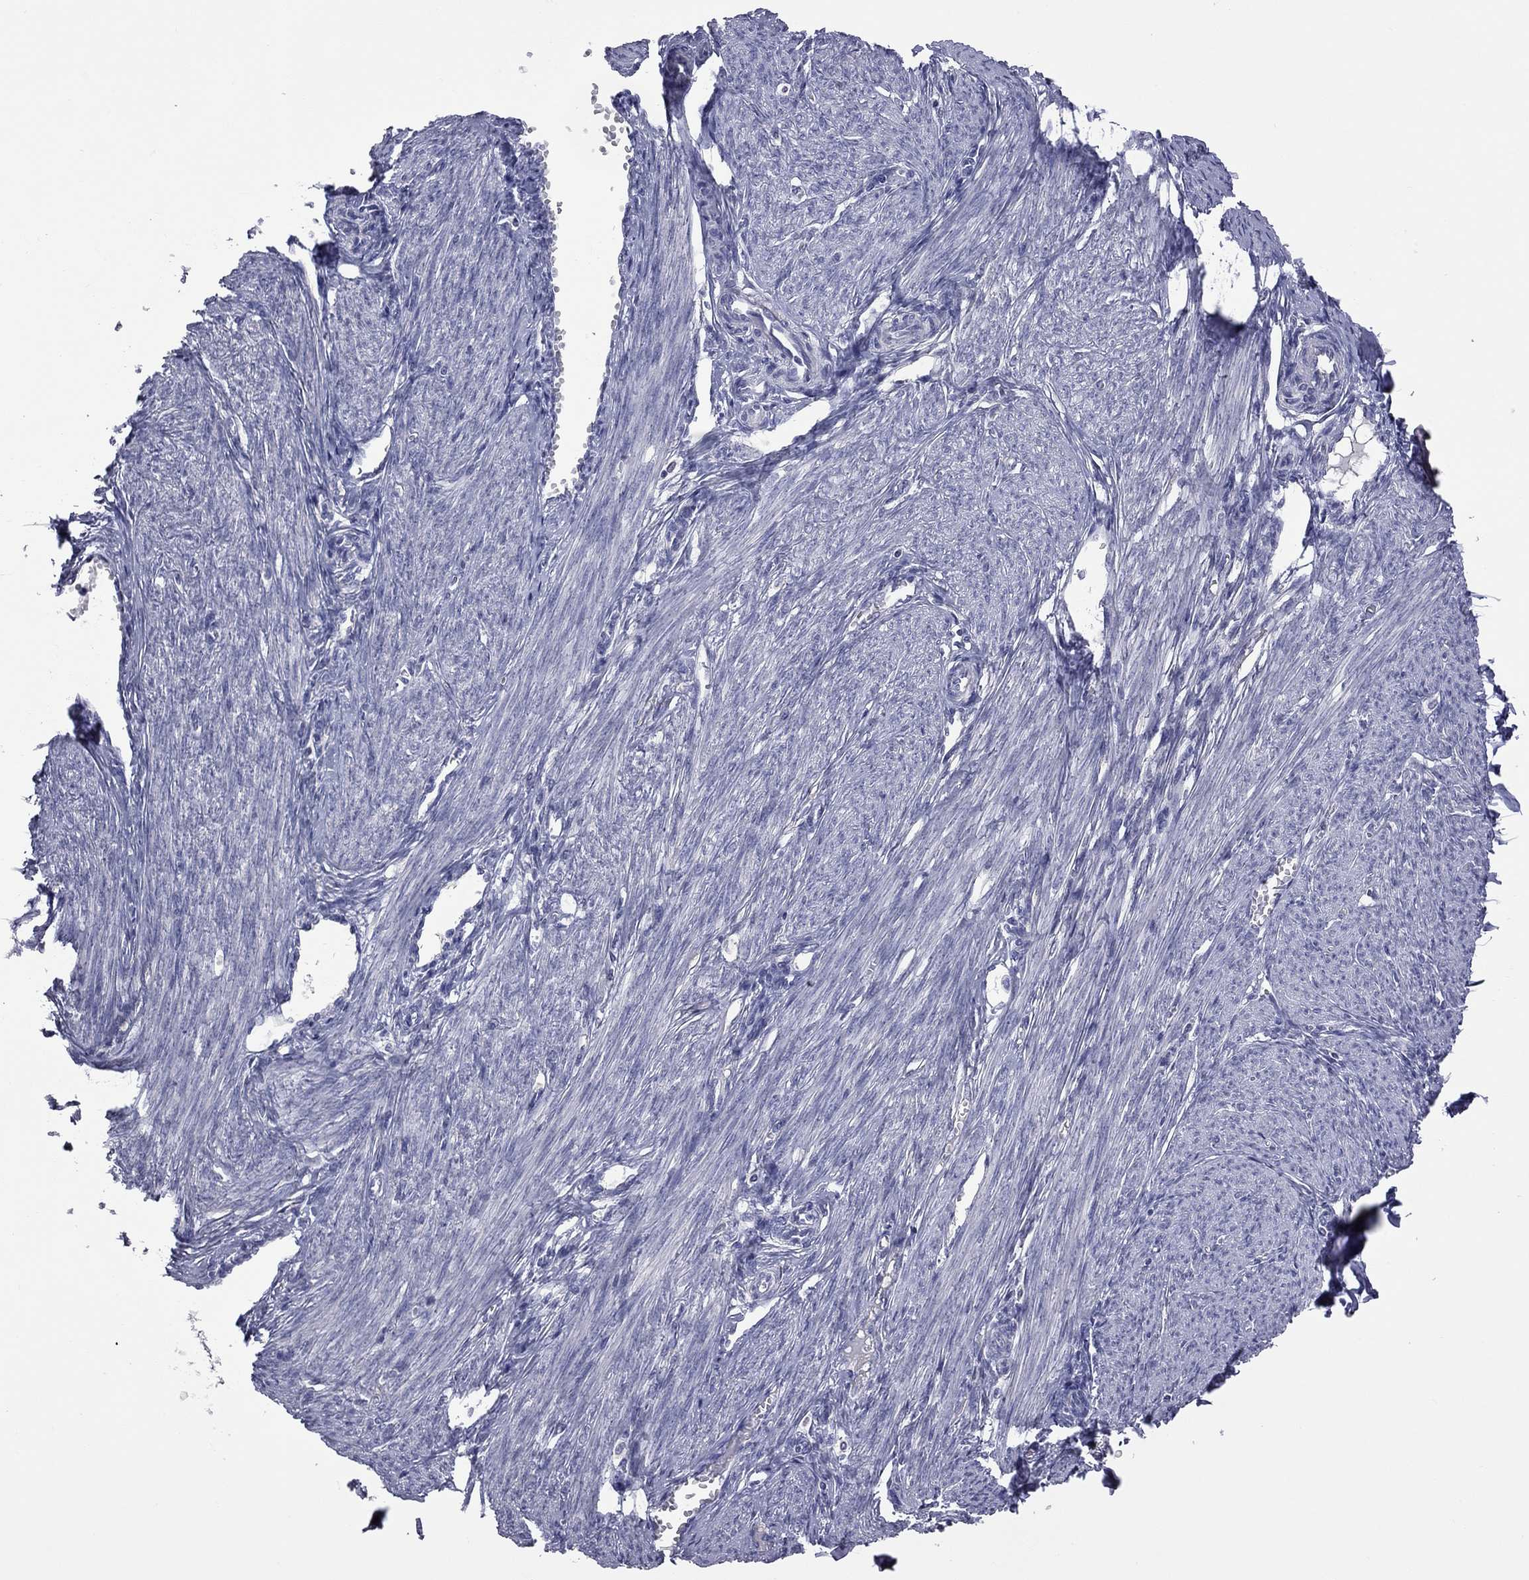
{"staining": {"intensity": "negative", "quantity": "none", "location": "none"}, "tissue": "endometrium", "cell_type": "Cells in endometrial stroma", "image_type": "normal", "snomed": [{"axis": "morphology", "description": "Normal tissue, NOS"}, {"axis": "topography", "description": "Endometrium"}], "caption": "Endometrium was stained to show a protein in brown. There is no significant staining in cells in endometrial stroma. The staining is performed using DAB brown chromogen with nuclei counter-stained in using hematoxylin.", "gene": "HYLS1", "patient": {"sex": "female", "age": 39}}